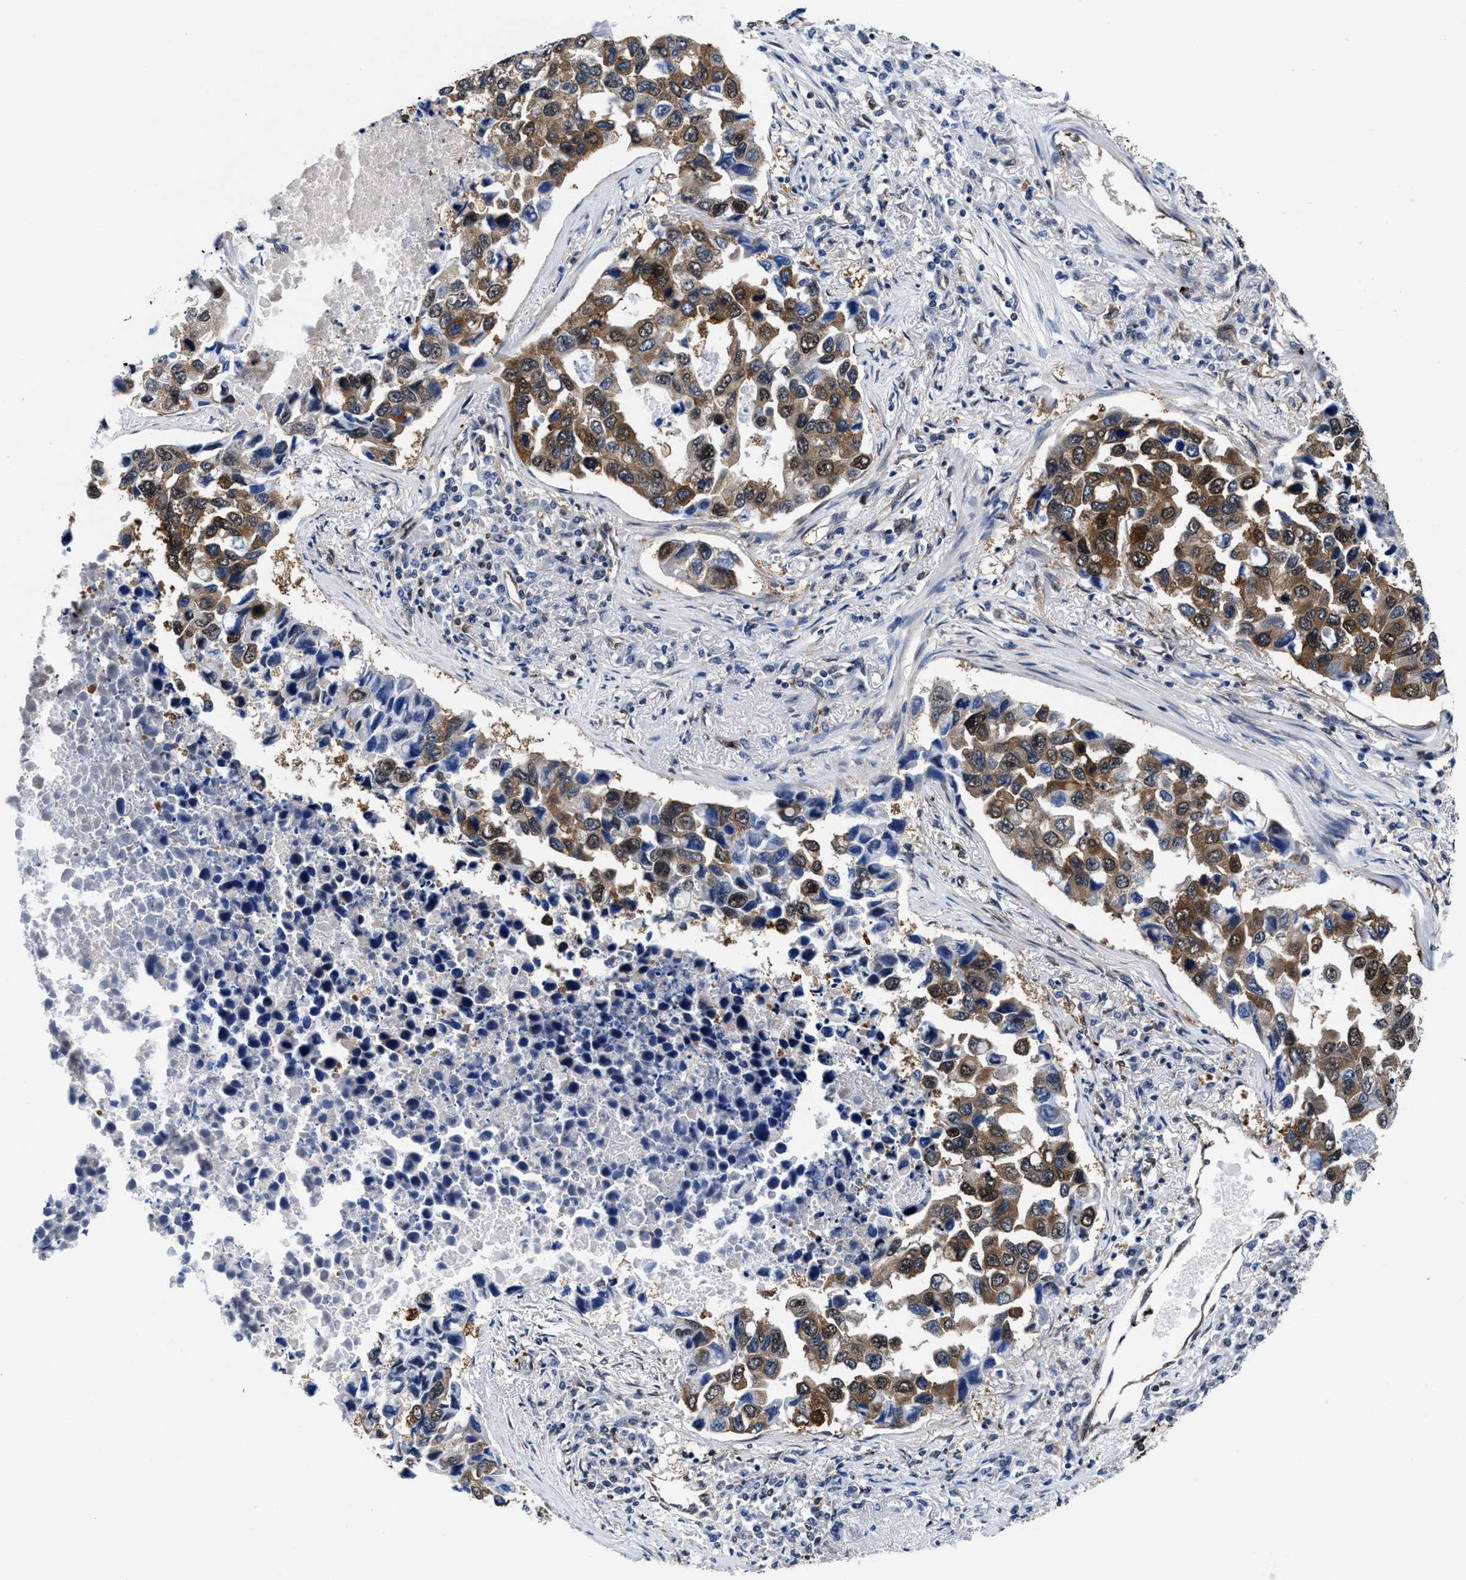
{"staining": {"intensity": "moderate", "quantity": ">75%", "location": "cytoplasmic/membranous,nuclear"}, "tissue": "lung cancer", "cell_type": "Tumor cells", "image_type": "cancer", "snomed": [{"axis": "morphology", "description": "Adenocarcinoma, NOS"}, {"axis": "topography", "description": "Lung"}], "caption": "A high-resolution image shows IHC staining of lung cancer (adenocarcinoma), which shows moderate cytoplasmic/membranous and nuclear expression in approximately >75% of tumor cells.", "gene": "ACLY", "patient": {"sex": "male", "age": 64}}